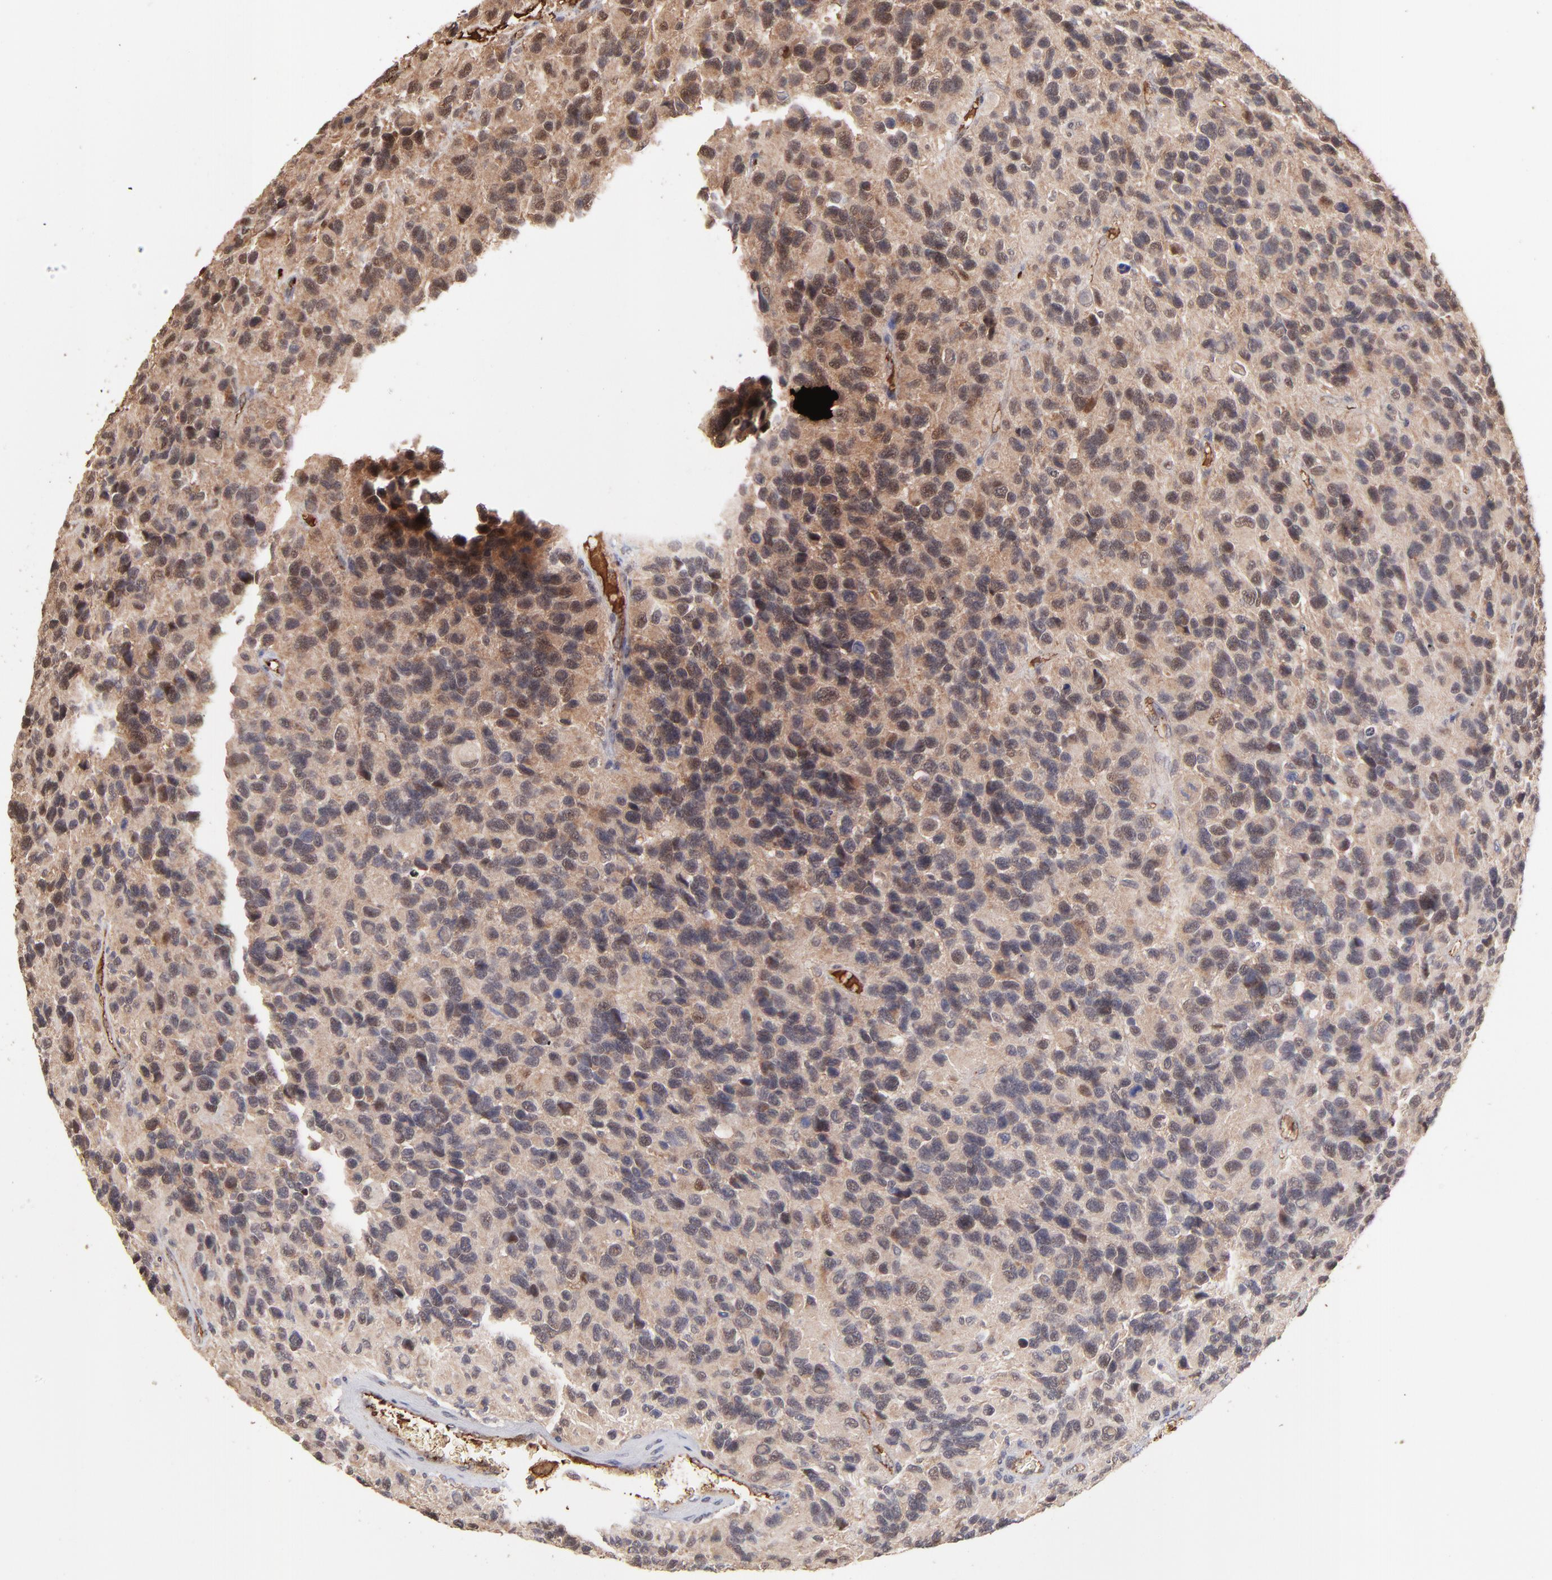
{"staining": {"intensity": "moderate", "quantity": ">75%", "location": "cytoplasmic/membranous,nuclear"}, "tissue": "glioma", "cell_type": "Tumor cells", "image_type": "cancer", "snomed": [{"axis": "morphology", "description": "Glioma, malignant, High grade"}, {"axis": "topography", "description": "Brain"}], "caption": "There is medium levels of moderate cytoplasmic/membranous and nuclear staining in tumor cells of malignant high-grade glioma, as demonstrated by immunohistochemical staining (brown color).", "gene": "PSMD14", "patient": {"sex": "male", "age": 77}}